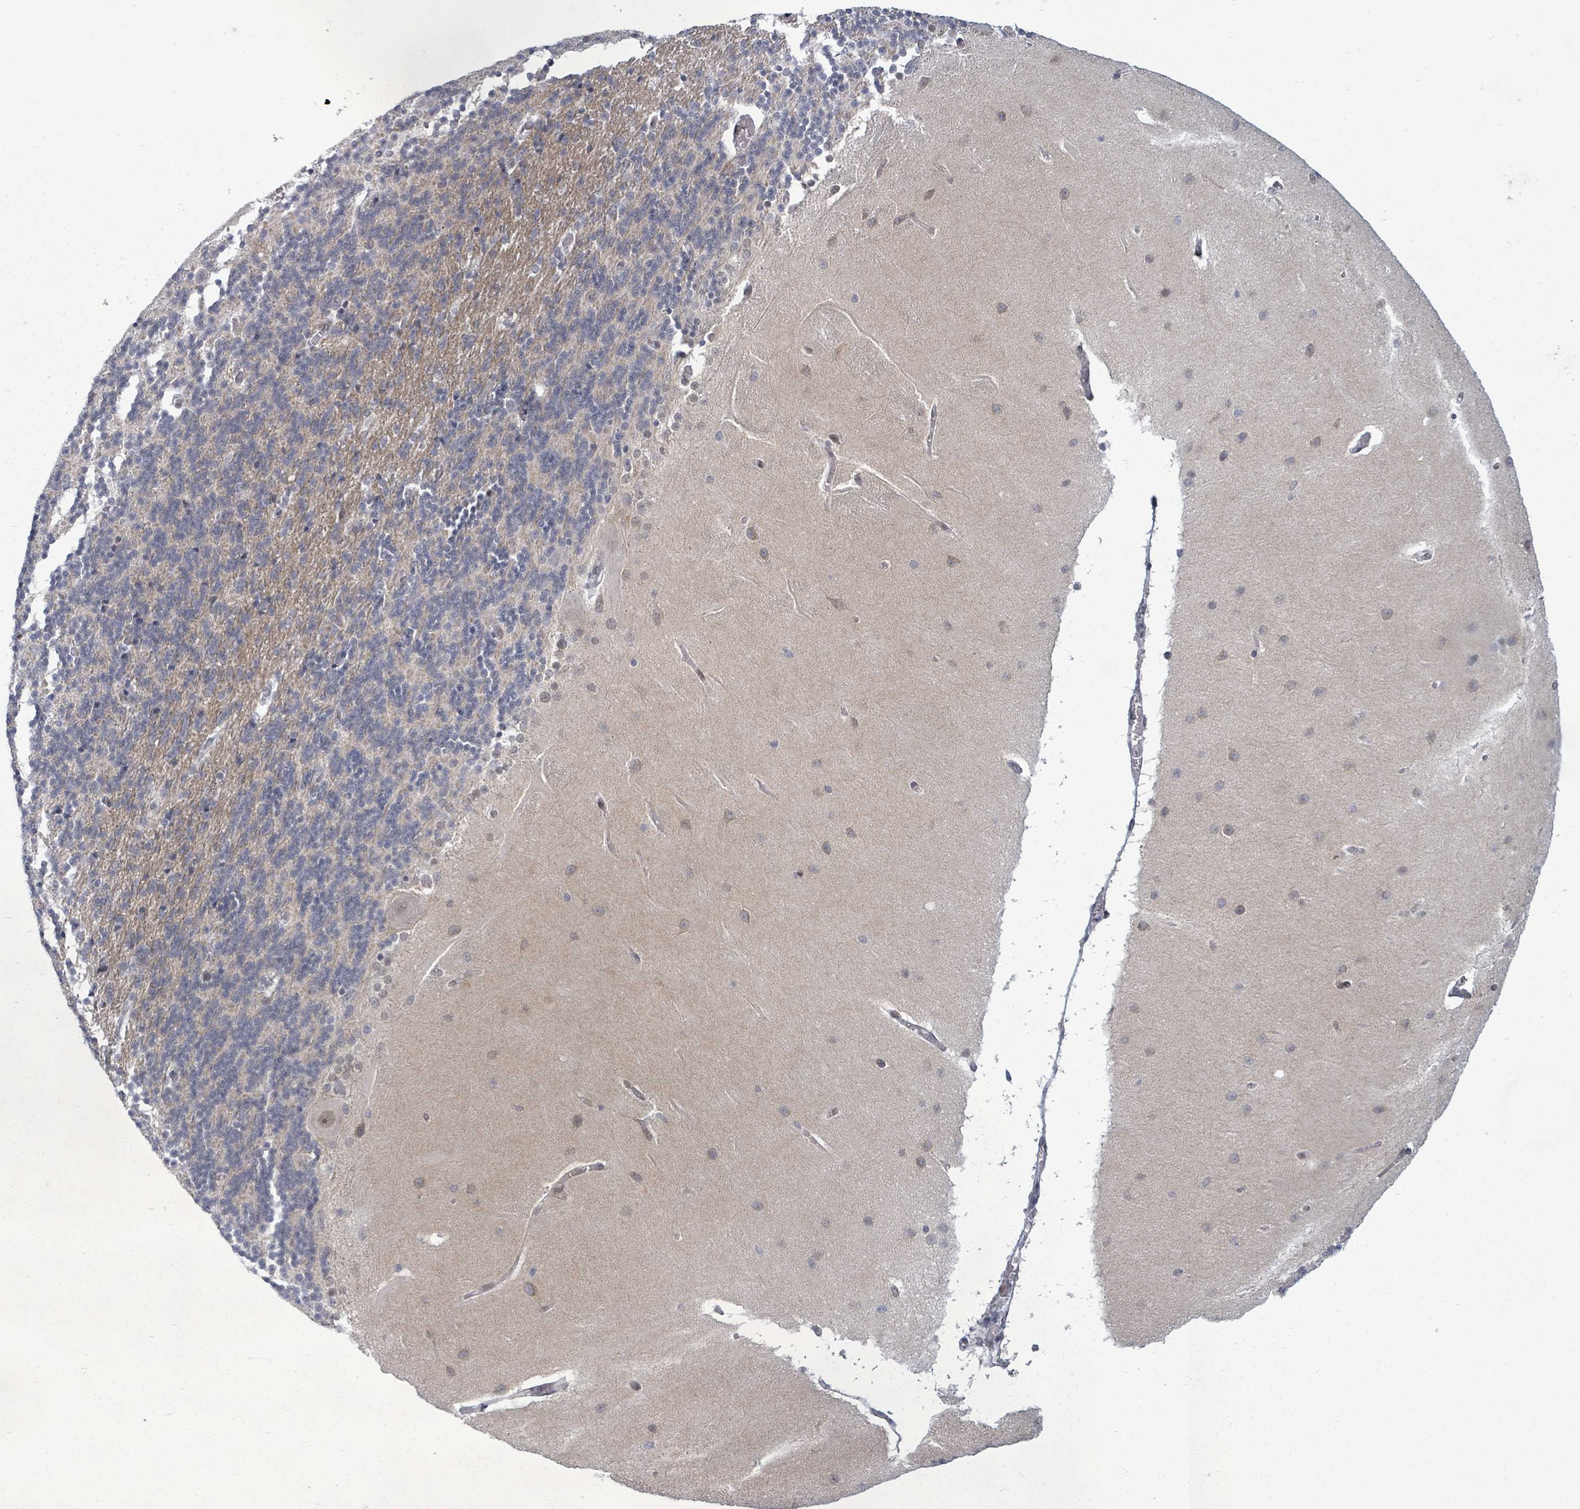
{"staining": {"intensity": "moderate", "quantity": "<25%", "location": "cytoplasmic/membranous"}, "tissue": "cerebellum", "cell_type": "Cells in granular layer", "image_type": "normal", "snomed": [{"axis": "morphology", "description": "Normal tissue, NOS"}, {"axis": "topography", "description": "Cerebellum"}], "caption": "The histopathology image reveals a brown stain indicating the presence of a protein in the cytoplasmic/membranous of cells in granular layer in cerebellum.", "gene": "BIVM", "patient": {"sex": "female", "age": 54}}